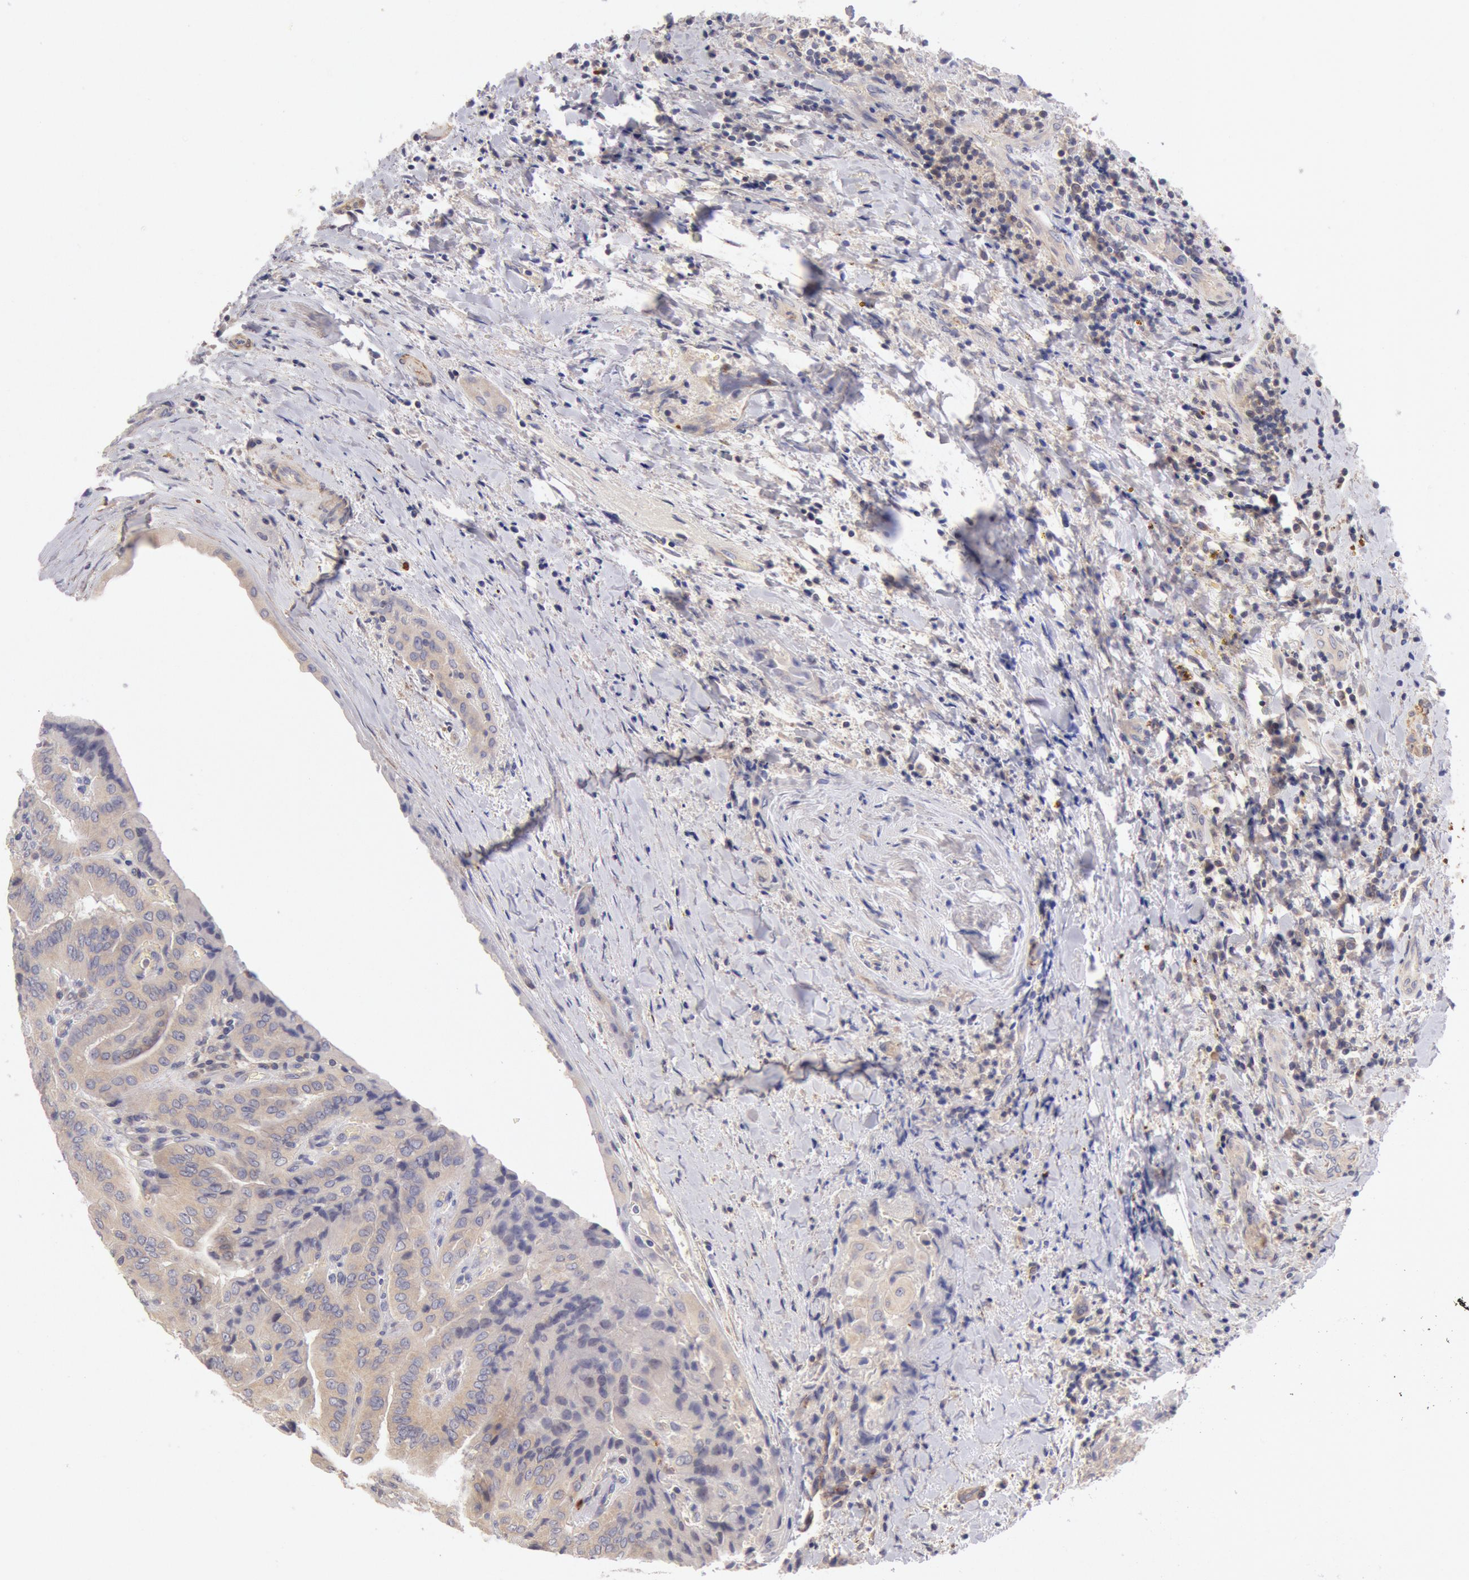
{"staining": {"intensity": "weak", "quantity": "25%-75%", "location": "cytoplasmic/membranous"}, "tissue": "thyroid cancer", "cell_type": "Tumor cells", "image_type": "cancer", "snomed": [{"axis": "morphology", "description": "Papillary adenocarcinoma, NOS"}, {"axis": "topography", "description": "Thyroid gland"}], "caption": "A high-resolution image shows immunohistochemistry (IHC) staining of thyroid cancer (papillary adenocarcinoma), which shows weak cytoplasmic/membranous staining in about 25%-75% of tumor cells.", "gene": "TMED8", "patient": {"sex": "female", "age": 71}}